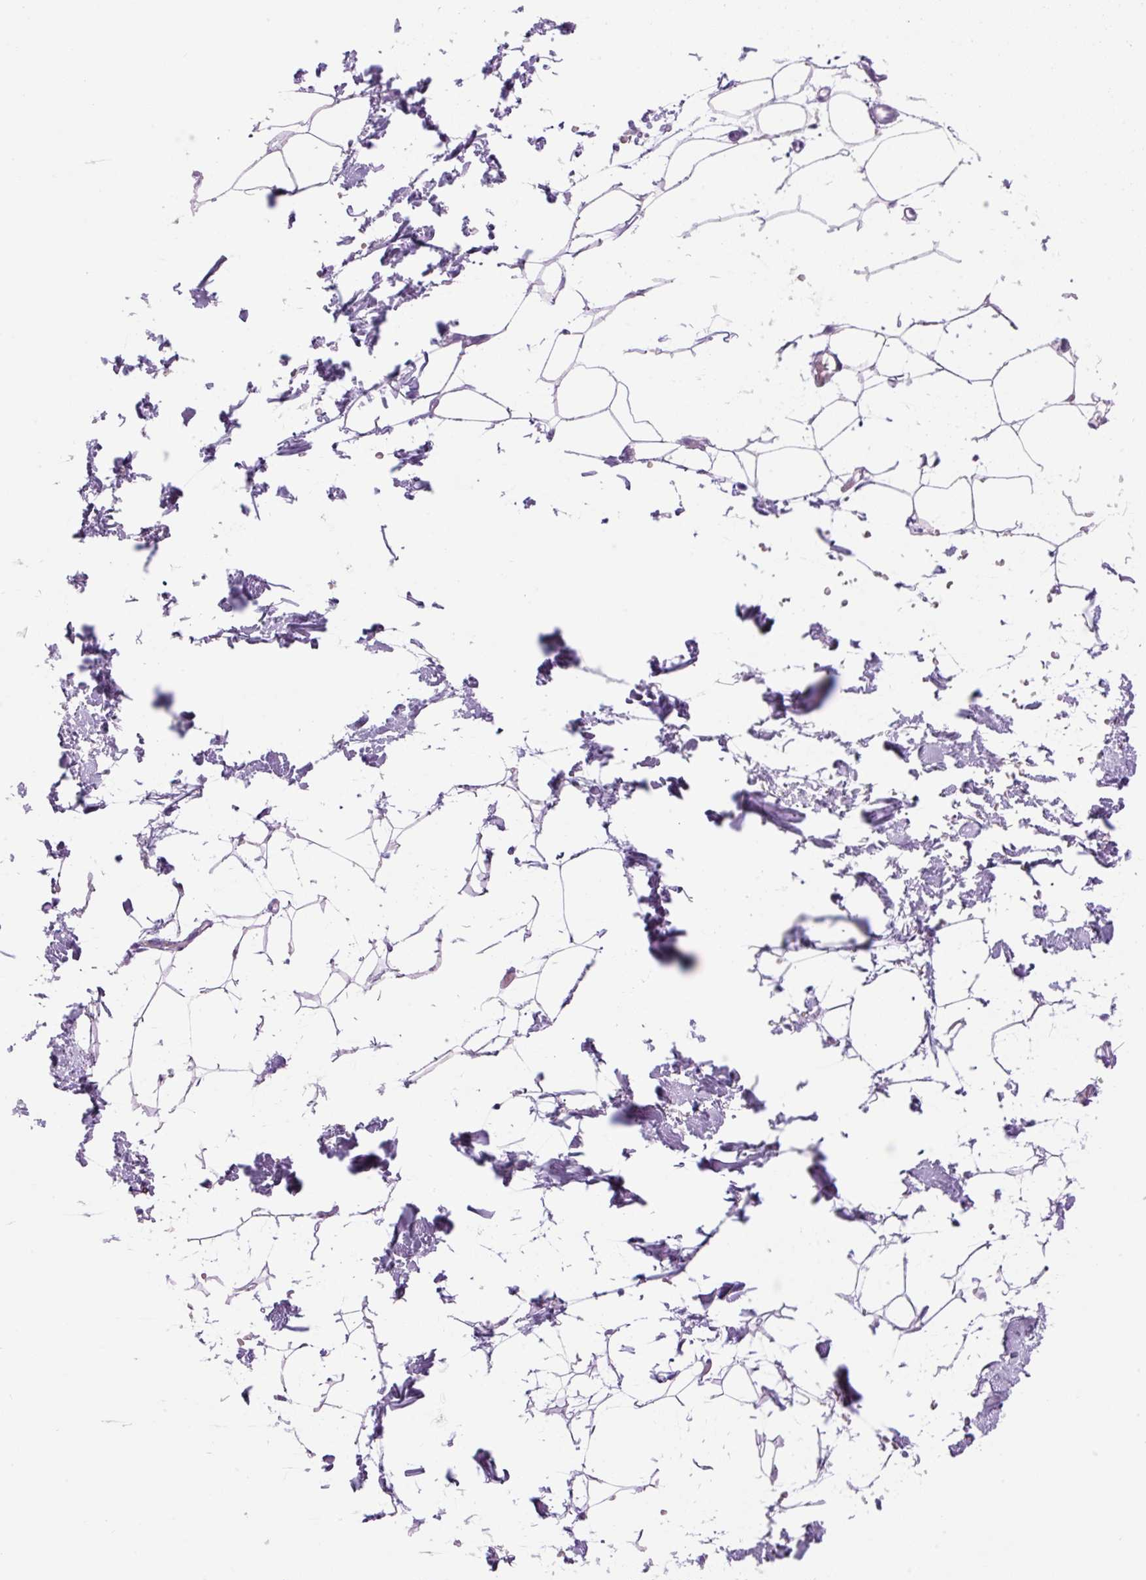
{"staining": {"intensity": "negative", "quantity": "none", "location": "none"}, "tissue": "adipose tissue", "cell_type": "Adipocytes", "image_type": "normal", "snomed": [{"axis": "morphology", "description": "Normal tissue, NOS"}, {"axis": "topography", "description": "Skin"}, {"axis": "topography", "description": "Peripheral nerve tissue"}], "caption": "Photomicrograph shows no significant protein expression in adipocytes of normal adipose tissue.", "gene": "VPREB1", "patient": {"sex": "female", "age": 56}}